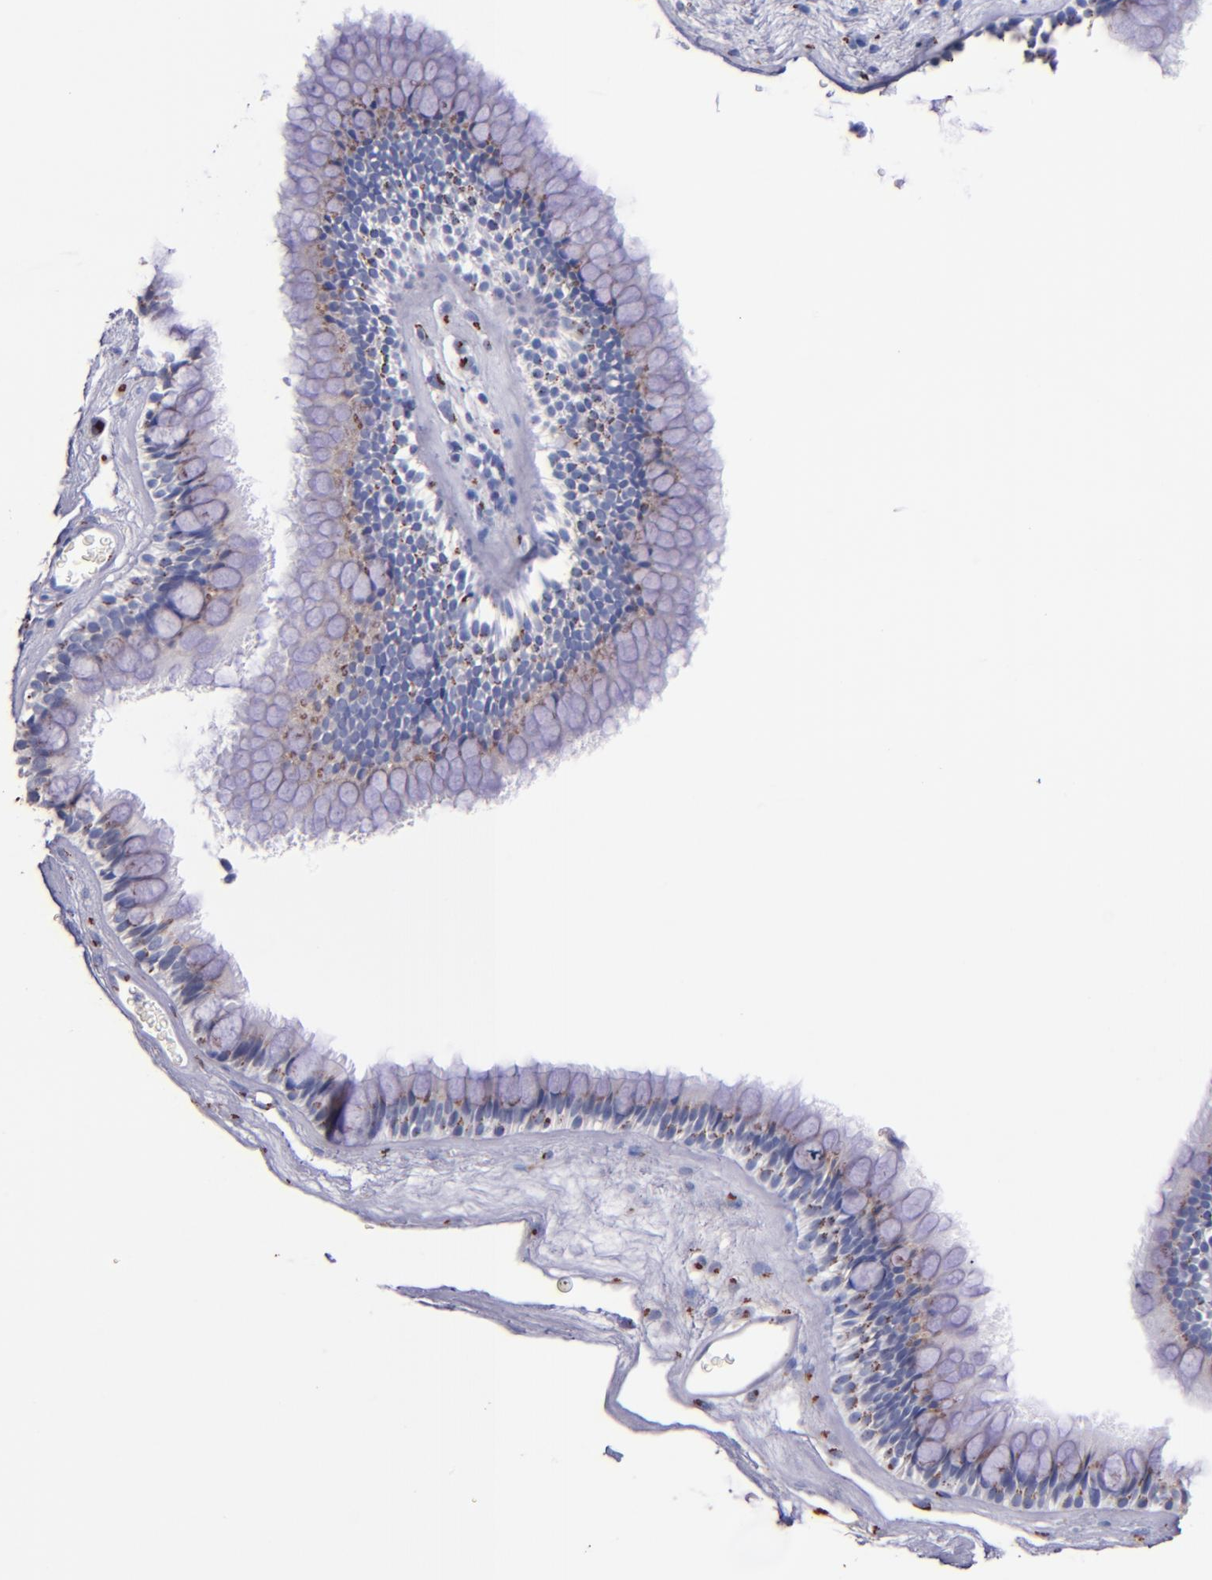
{"staining": {"intensity": "strong", "quantity": ">75%", "location": "cytoplasmic/membranous"}, "tissue": "nasopharynx", "cell_type": "Respiratory epithelial cells", "image_type": "normal", "snomed": [{"axis": "morphology", "description": "Normal tissue, NOS"}, {"axis": "morphology", "description": "Inflammation, NOS"}, {"axis": "topography", "description": "Nasopharynx"}], "caption": "Immunohistochemistry staining of normal nasopharynx, which exhibits high levels of strong cytoplasmic/membranous staining in approximately >75% of respiratory epithelial cells indicating strong cytoplasmic/membranous protein positivity. The staining was performed using DAB (3,3'-diaminobenzidine) (brown) for protein detection and nuclei were counterstained in hematoxylin (blue).", "gene": "GOLIM4", "patient": {"sex": "male", "age": 48}}